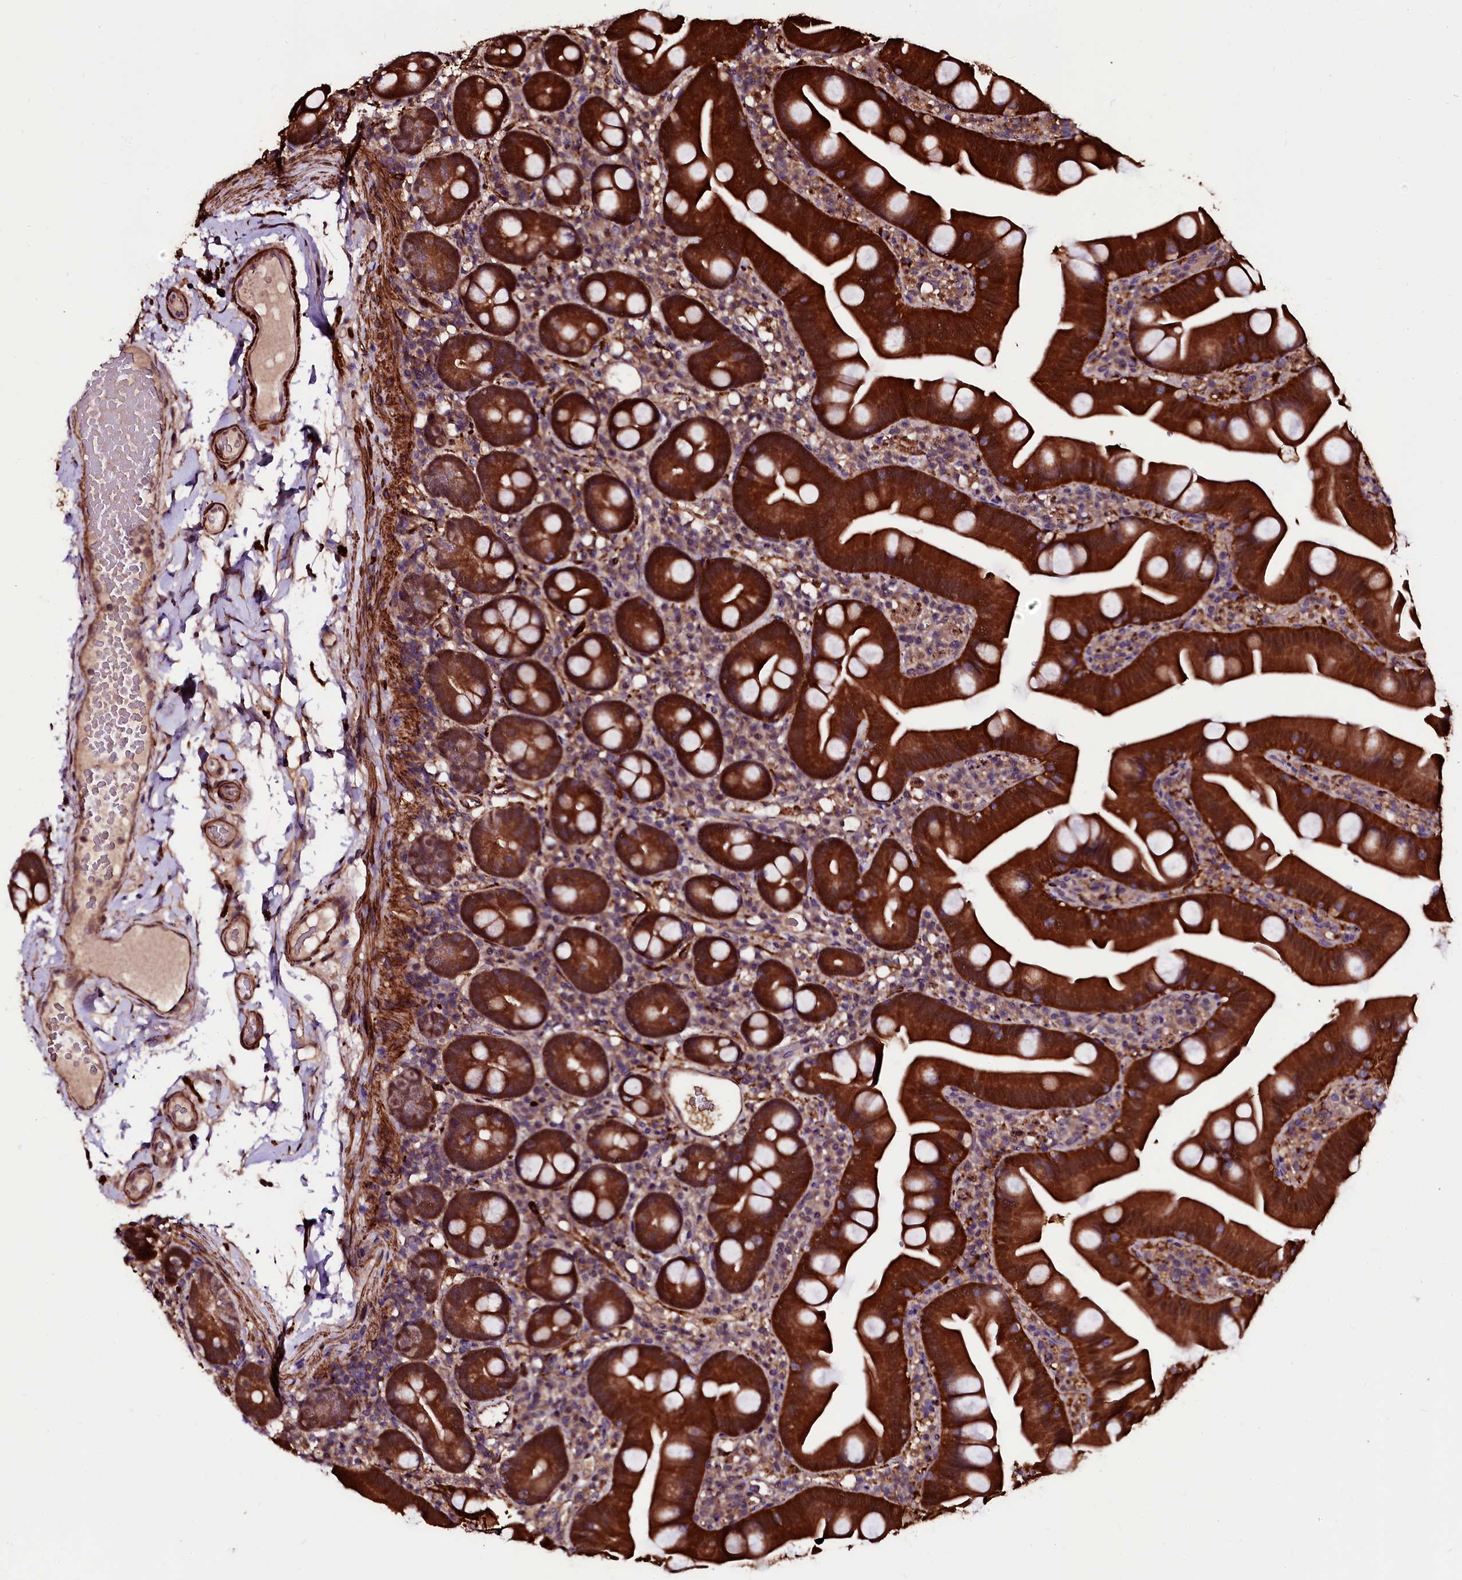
{"staining": {"intensity": "strong", "quantity": ">75%", "location": "cytoplasmic/membranous"}, "tissue": "small intestine", "cell_type": "Glandular cells", "image_type": "normal", "snomed": [{"axis": "morphology", "description": "Normal tissue, NOS"}, {"axis": "topography", "description": "Small intestine"}], "caption": "Protein staining reveals strong cytoplasmic/membranous positivity in approximately >75% of glandular cells in unremarkable small intestine. (Stains: DAB in brown, nuclei in blue, Microscopy: brightfield microscopy at high magnification).", "gene": "N4BP1", "patient": {"sex": "female", "age": 68}}